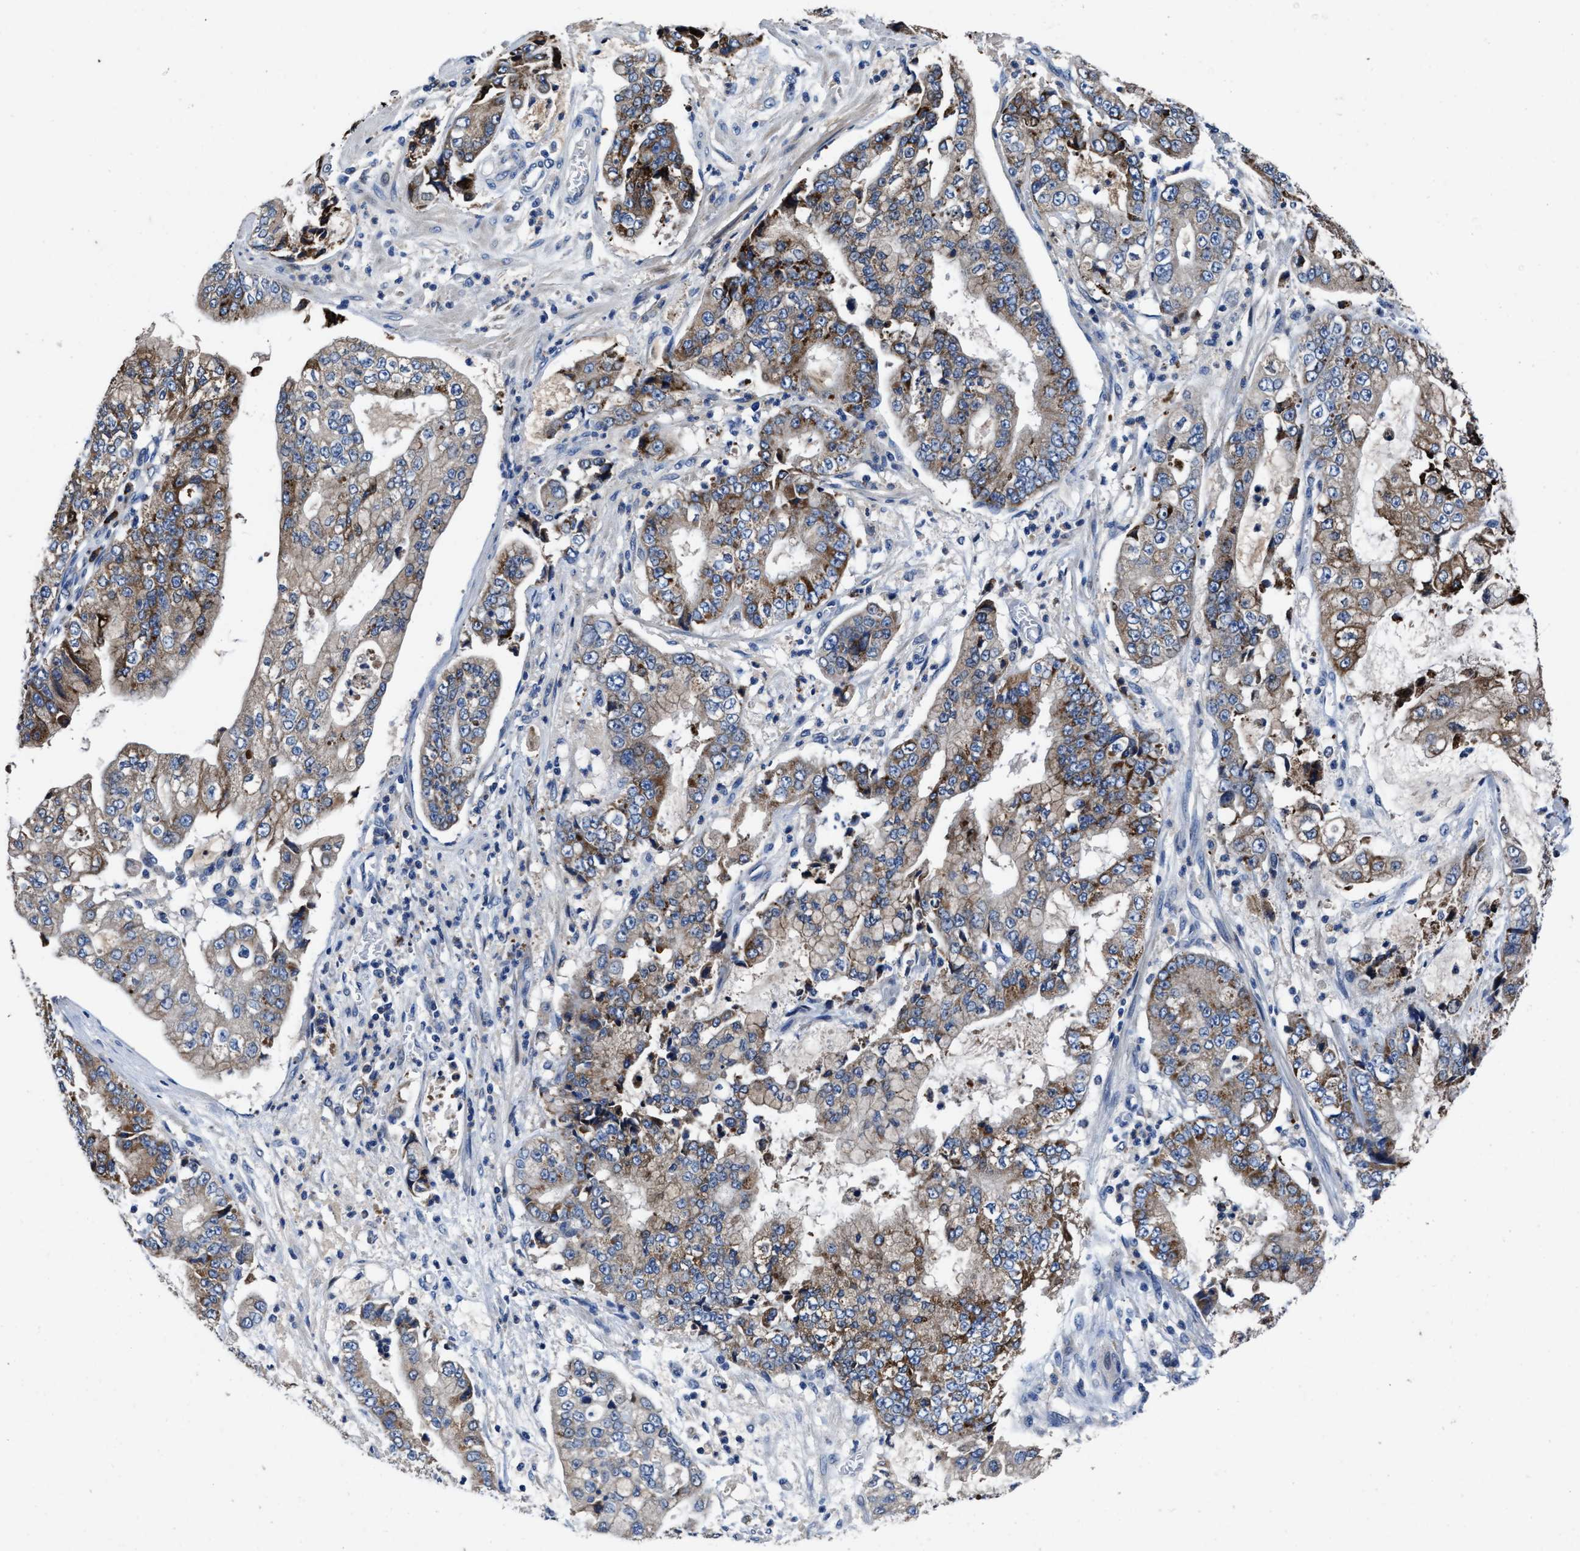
{"staining": {"intensity": "moderate", "quantity": ">75%", "location": "cytoplasmic/membranous"}, "tissue": "stomach cancer", "cell_type": "Tumor cells", "image_type": "cancer", "snomed": [{"axis": "morphology", "description": "Adenocarcinoma, NOS"}, {"axis": "topography", "description": "Stomach"}], "caption": "Adenocarcinoma (stomach) stained with a protein marker shows moderate staining in tumor cells.", "gene": "UBR4", "patient": {"sex": "male", "age": 76}}